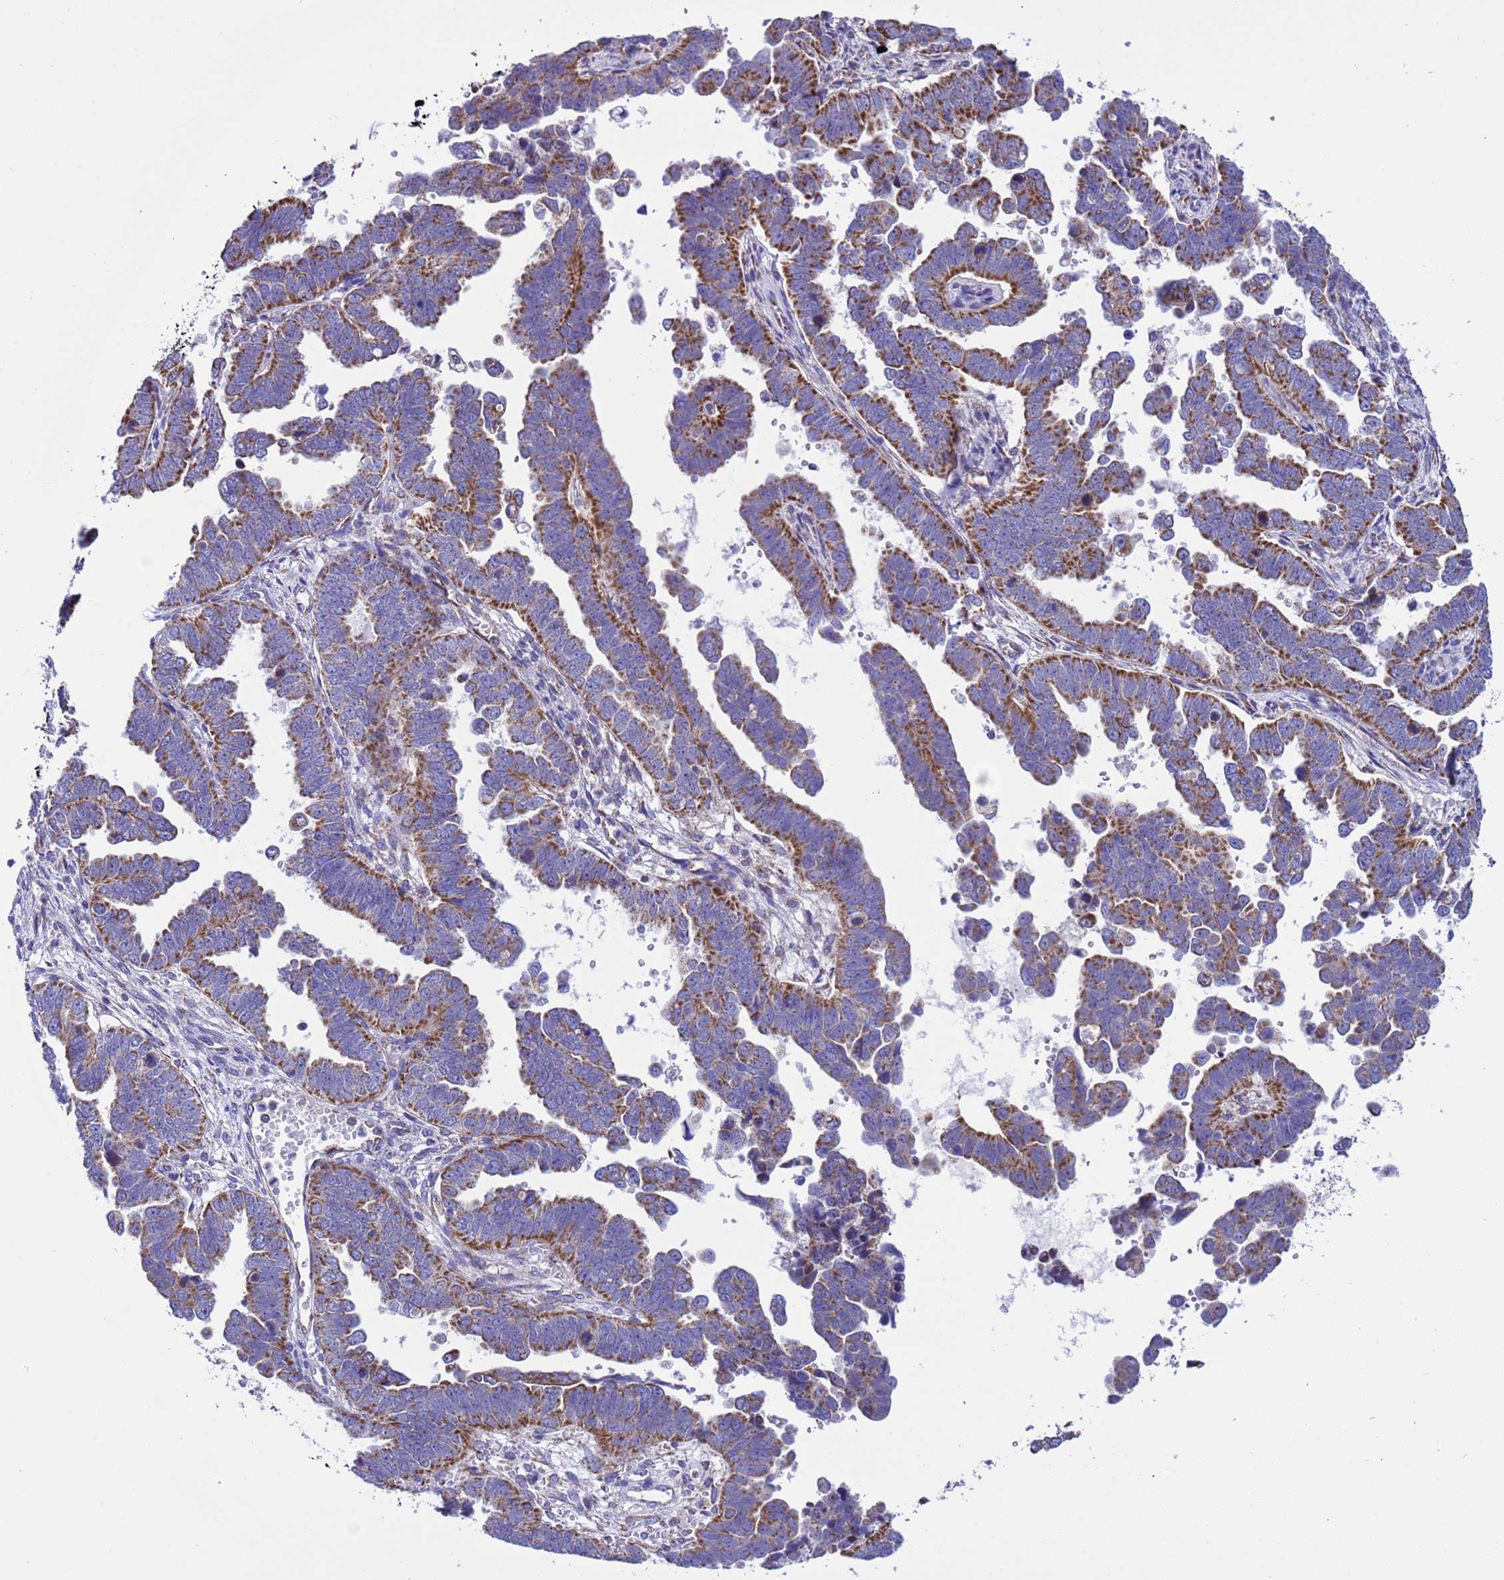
{"staining": {"intensity": "moderate", "quantity": ">75%", "location": "cytoplasmic/membranous"}, "tissue": "endometrial cancer", "cell_type": "Tumor cells", "image_type": "cancer", "snomed": [{"axis": "morphology", "description": "Adenocarcinoma, NOS"}, {"axis": "topography", "description": "Endometrium"}], "caption": "Human endometrial cancer (adenocarcinoma) stained with a protein marker demonstrates moderate staining in tumor cells.", "gene": "CCDC191", "patient": {"sex": "female", "age": 75}}